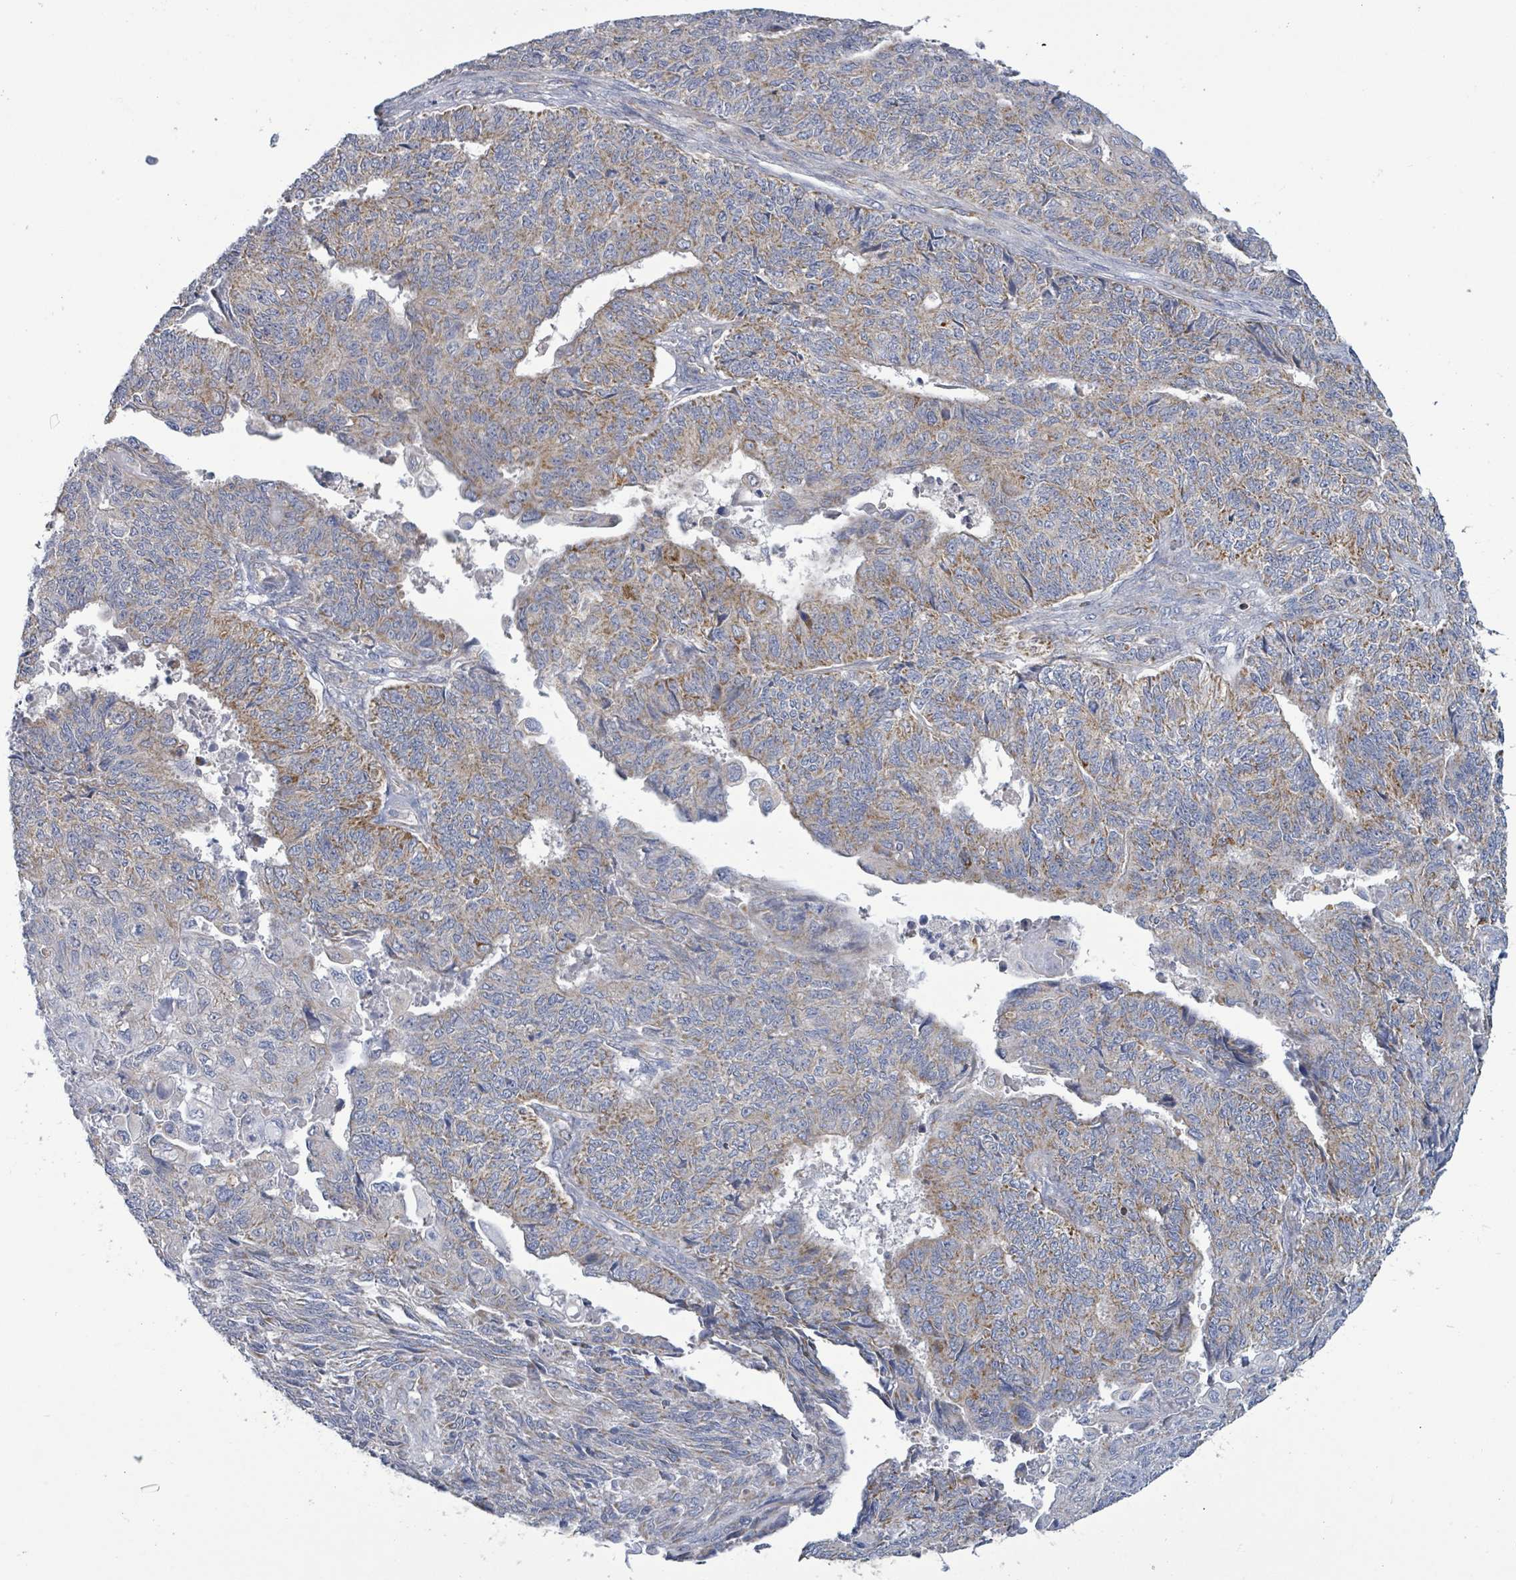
{"staining": {"intensity": "moderate", "quantity": "25%-75%", "location": "cytoplasmic/membranous"}, "tissue": "endometrial cancer", "cell_type": "Tumor cells", "image_type": "cancer", "snomed": [{"axis": "morphology", "description": "Adenocarcinoma, NOS"}, {"axis": "topography", "description": "Endometrium"}], "caption": "Tumor cells reveal medium levels of moderate cytoplasmic/membranous positivity in approximately 25%-75% of cells in human endometrial cancer (adenocarcinoma). Nuclei are stained in blue.", "gene": "SUCLG2", "patient": {"sex": "female", "age": 32}}